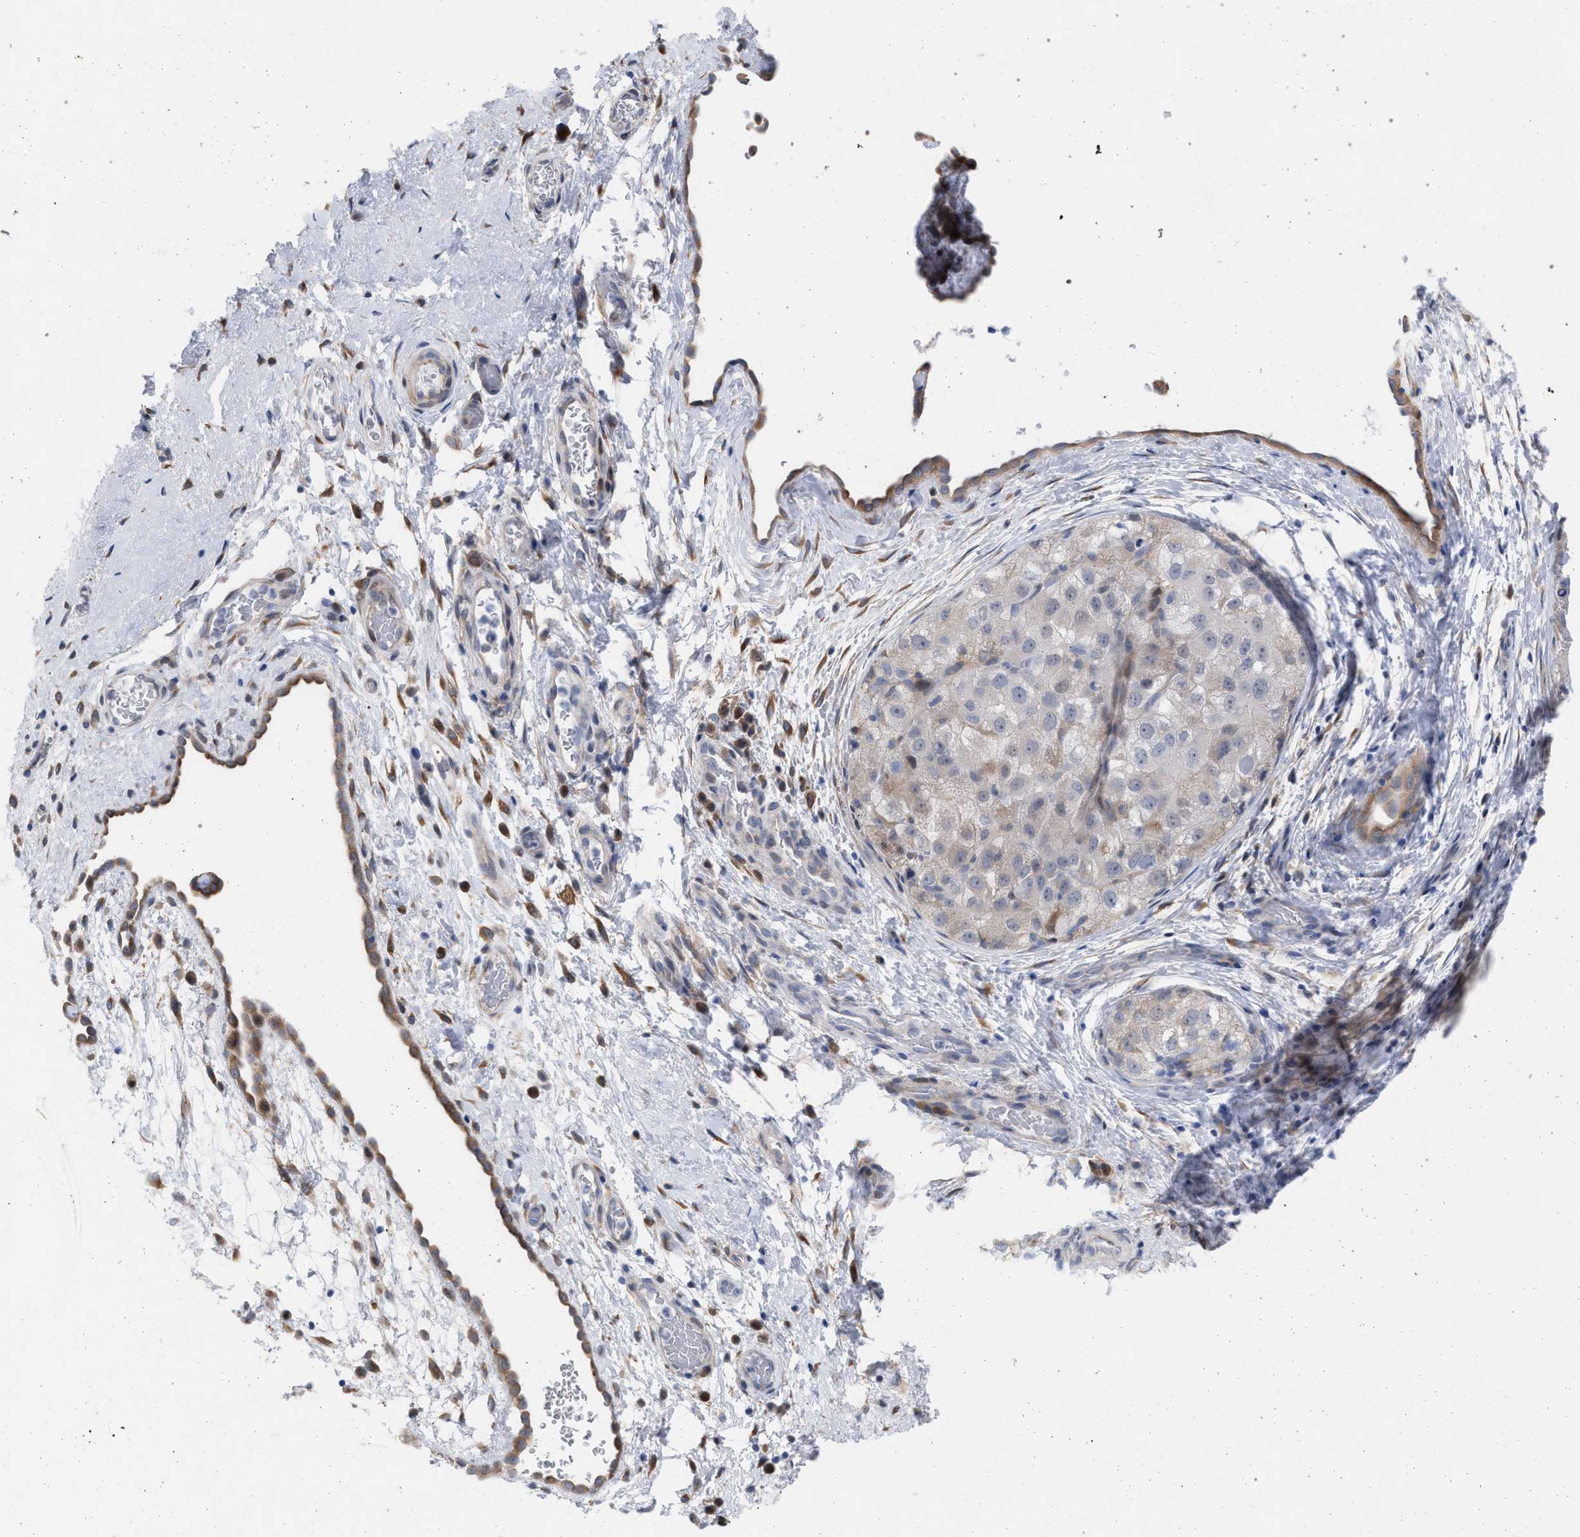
{"staining": {"intensity": "weak", "quantity": "<25%", "location": "cytoplasmic/membranous"}, "tissue": "liver cancer", "cell_type": "Tumor cells", "image_type": "cancer", "snomed": [{"axis": "morphology", "description": "Carcinoma, Hepatocellular, NOS"}, {"axis": "topography", "description": "Liver"}], "caption": "This is an IHC image of human hepatocellular carcinoma (liver). There is no staining in tumor cells.", "gene": "FHOD3", "patient": {"sex": "male", "age": 80}}